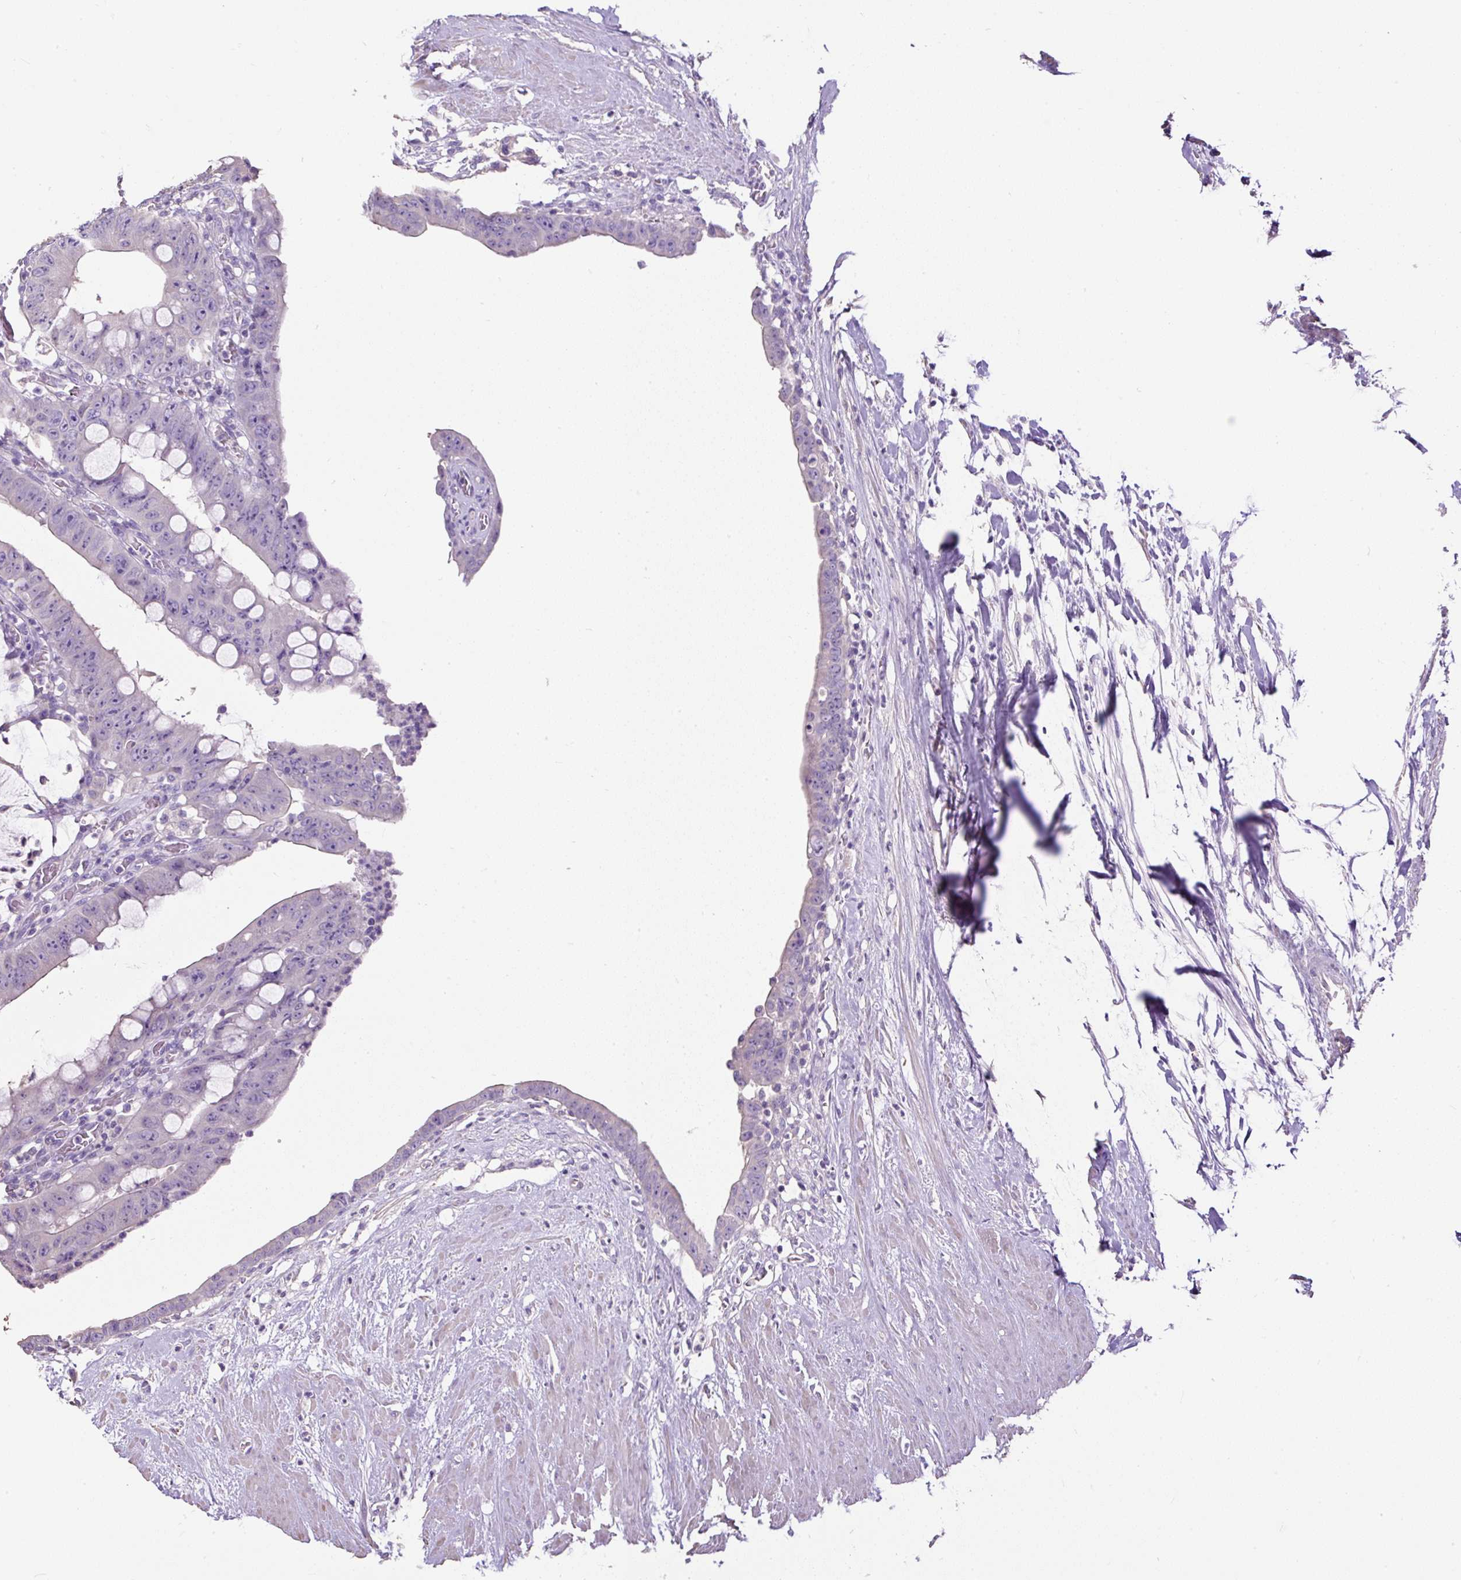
{"staining": {"intensity": "negative", "quantity": "none", "location": "none"}, "tissue": "colorectal cancer", "cell_type": "Tumor cells", "image_type": "cancer", "snomed": [{"axis": "morphology", "description": "Adenocarcinoma, NOS"}, {"axis": "topography", "description": "Rectum"}], "caption": "This is a micrograph of immunohistochemistry staining of colorectal cancer, which shows no expression in tumor cells. (Stains: DAB (3,3'-diaminobenzidine) IHC with hematoxylin counter stain, Microscopy: brightfield microscopy at high magnification).", "gene": "PDIA2", "patient": {"sex": "male", "age": 78}}